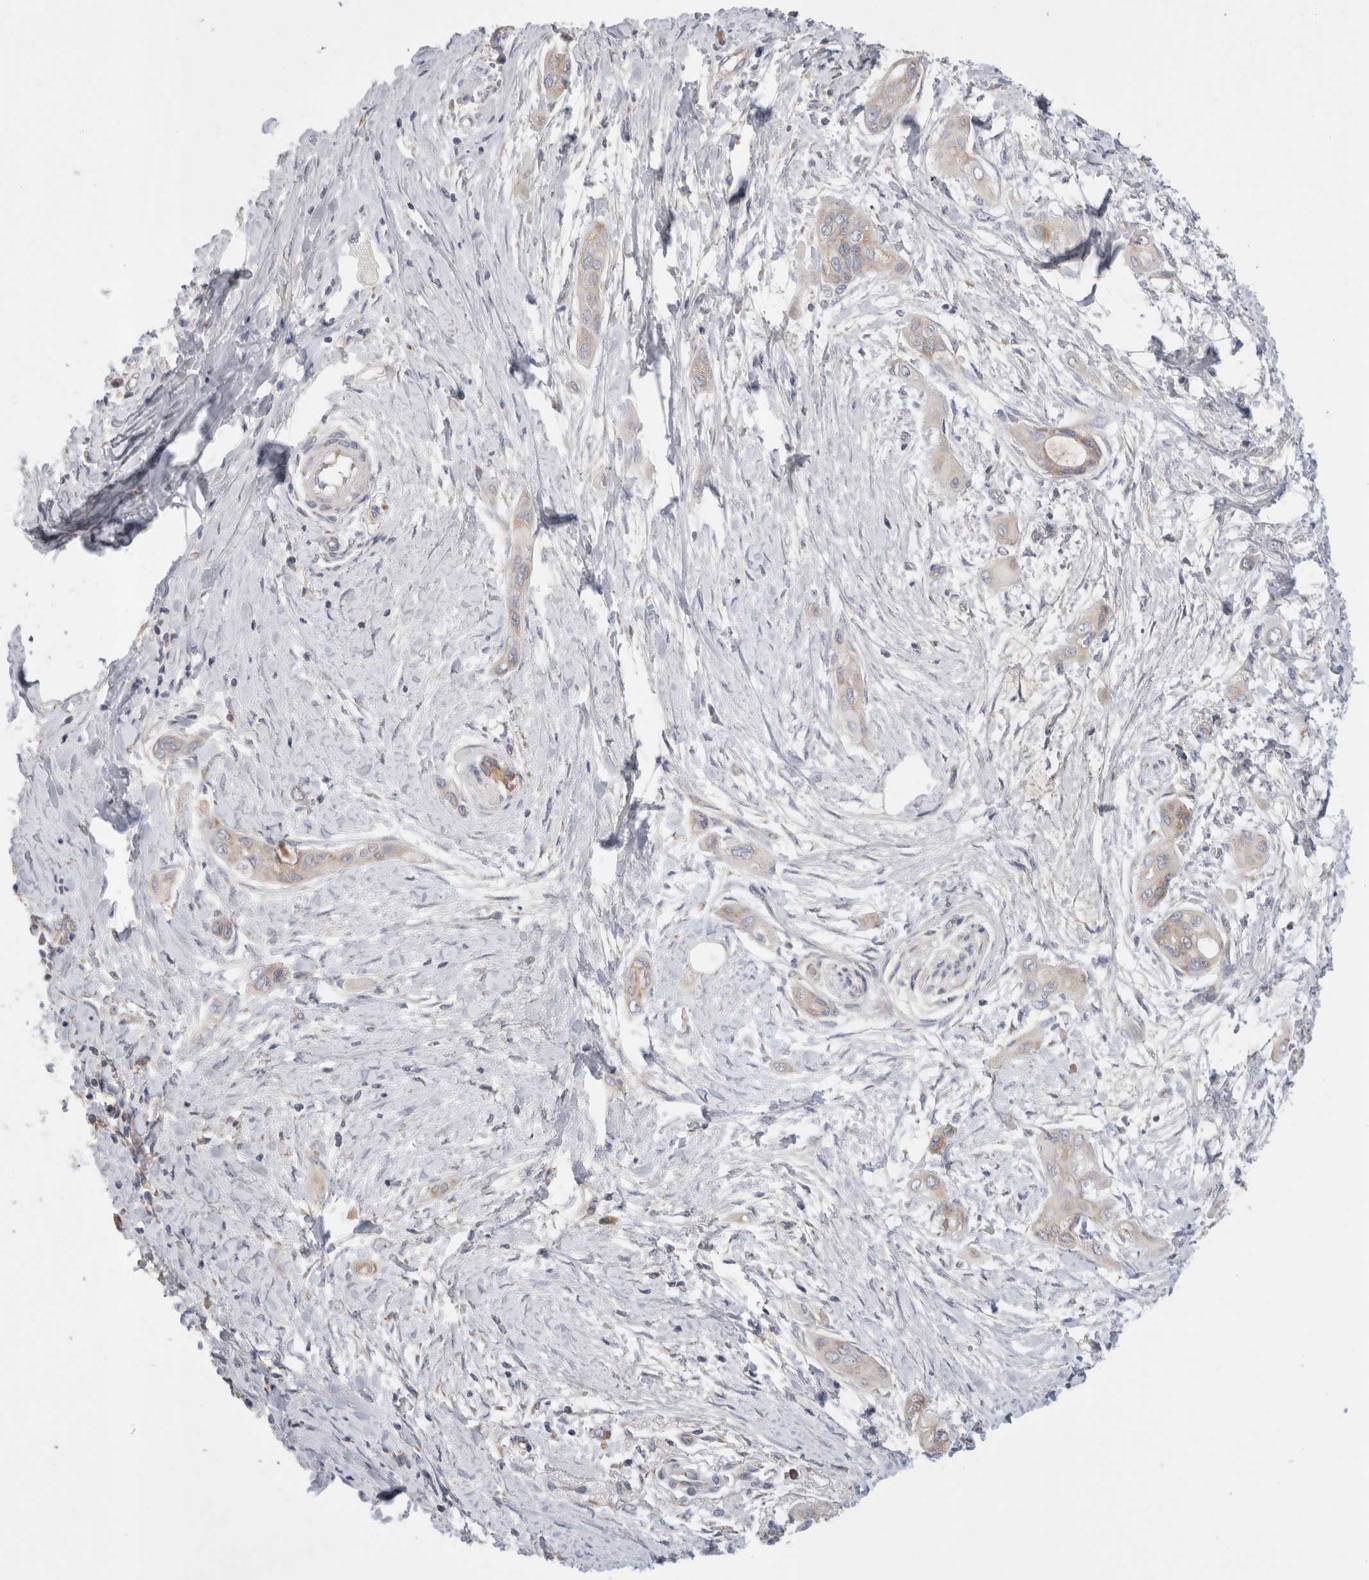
{"staining": {"intensity": "negative", "quantity": "none", "location": "none"}, "tissue": "pancreatic cancer", "cell_type": "Tumor cells", "image_type": "cancer", "snomed": [{"axis": "morphology", "description": "Adenocarcinoma, NOS"}, {"axis": "topography", "description": "Pancreas"}], "caption": "A photomicrograph of pancreatic cancer (adenocarcinoma) stained for a protein reveals no brown staining in tumor cells.", "gene": "IARS2", "patient": {"sex": "male", "age": 59}}